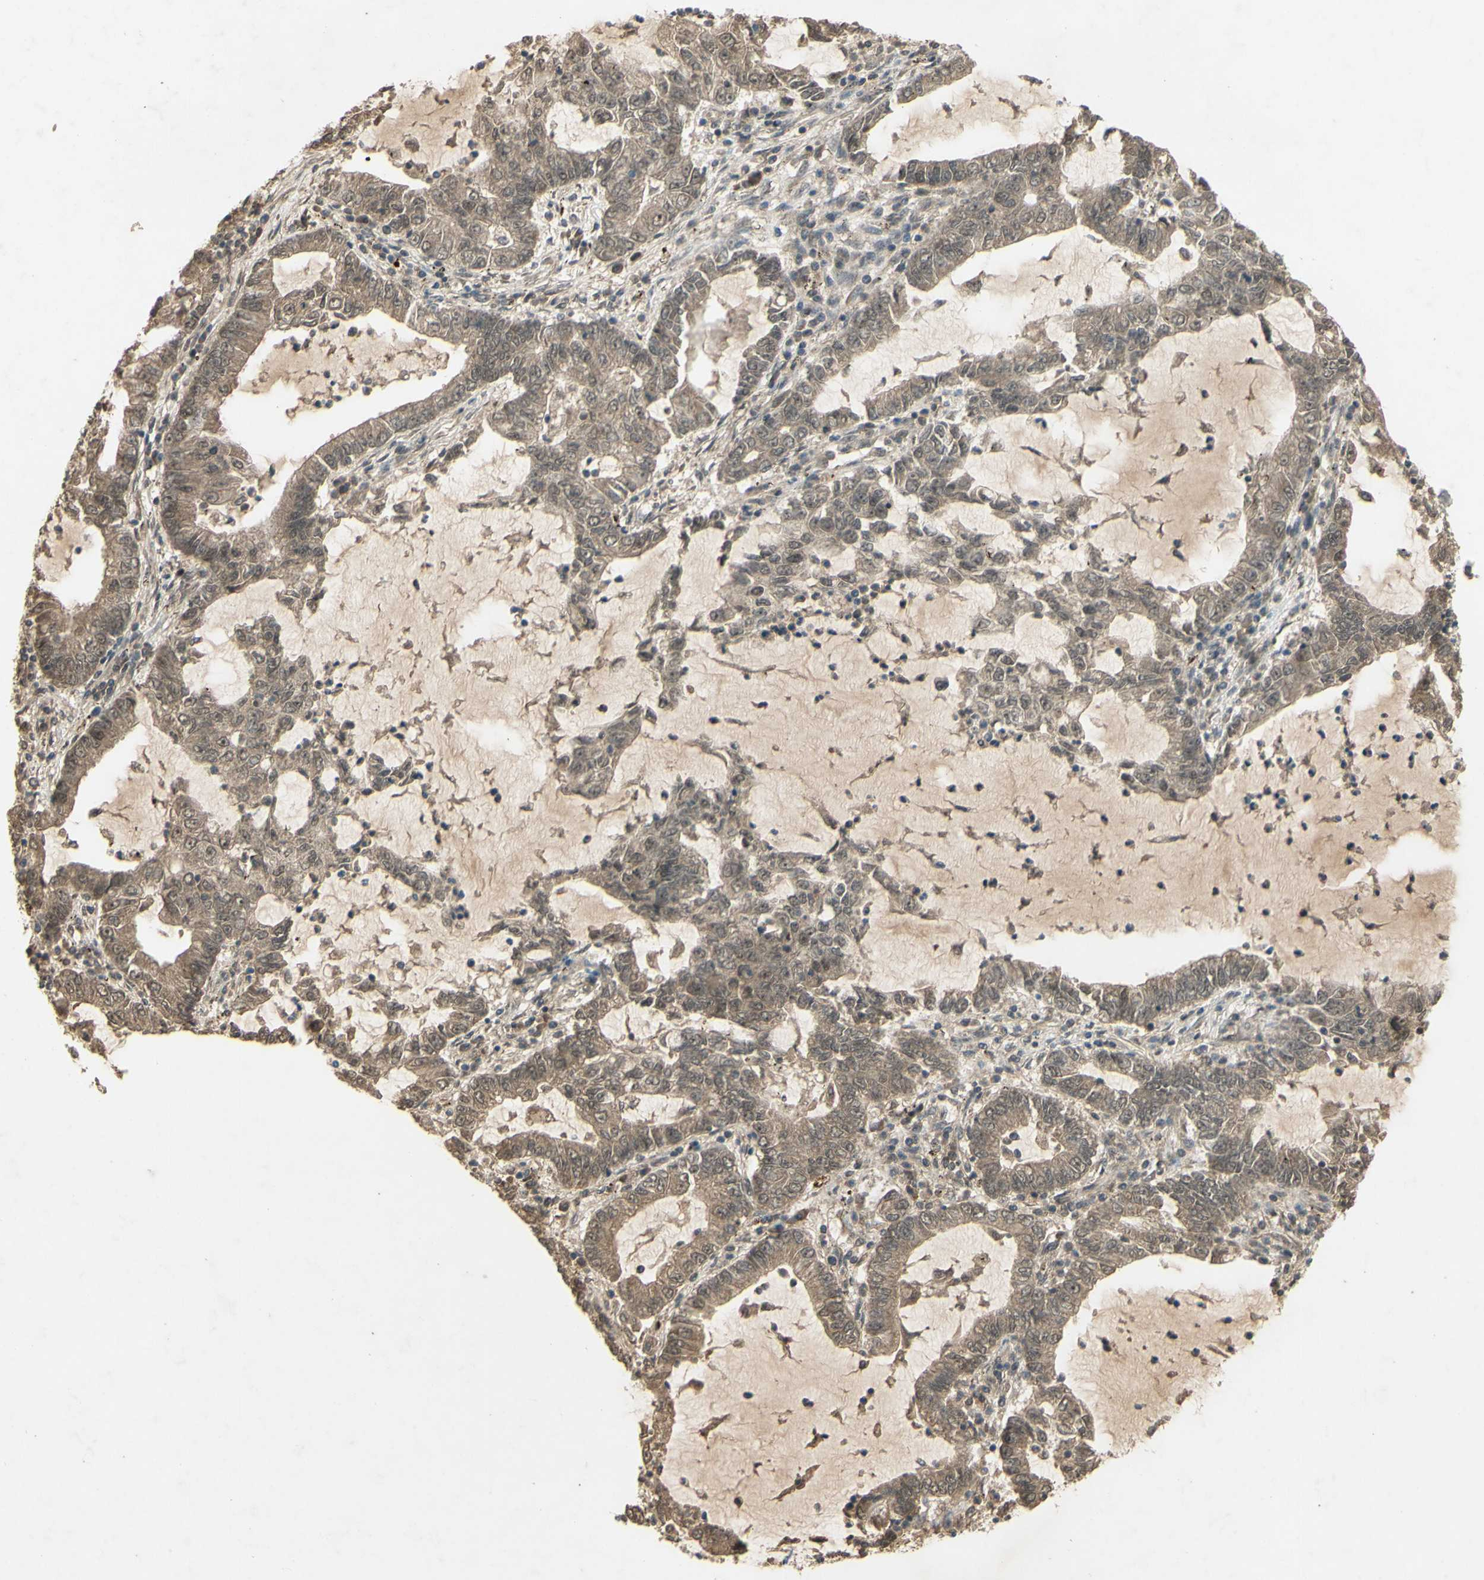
{"staining": {"intensity": "negative", "quantity": "none", "location": "none"}, "tissue": "lung cancer", "cell_type": "Tumor cells", "image_type": "cancer", "snomed": [{"axis": "morphology", "description": "Adenocarcinoma, NOS"}, {"axis": "topography", "description": "Lung"}], "caption": "A micrograph of lung cancer stained for a protein shows no brown staining in tumor cells.", "gene": "RAD18", "patient": {"sex": "female", "age": 51}}